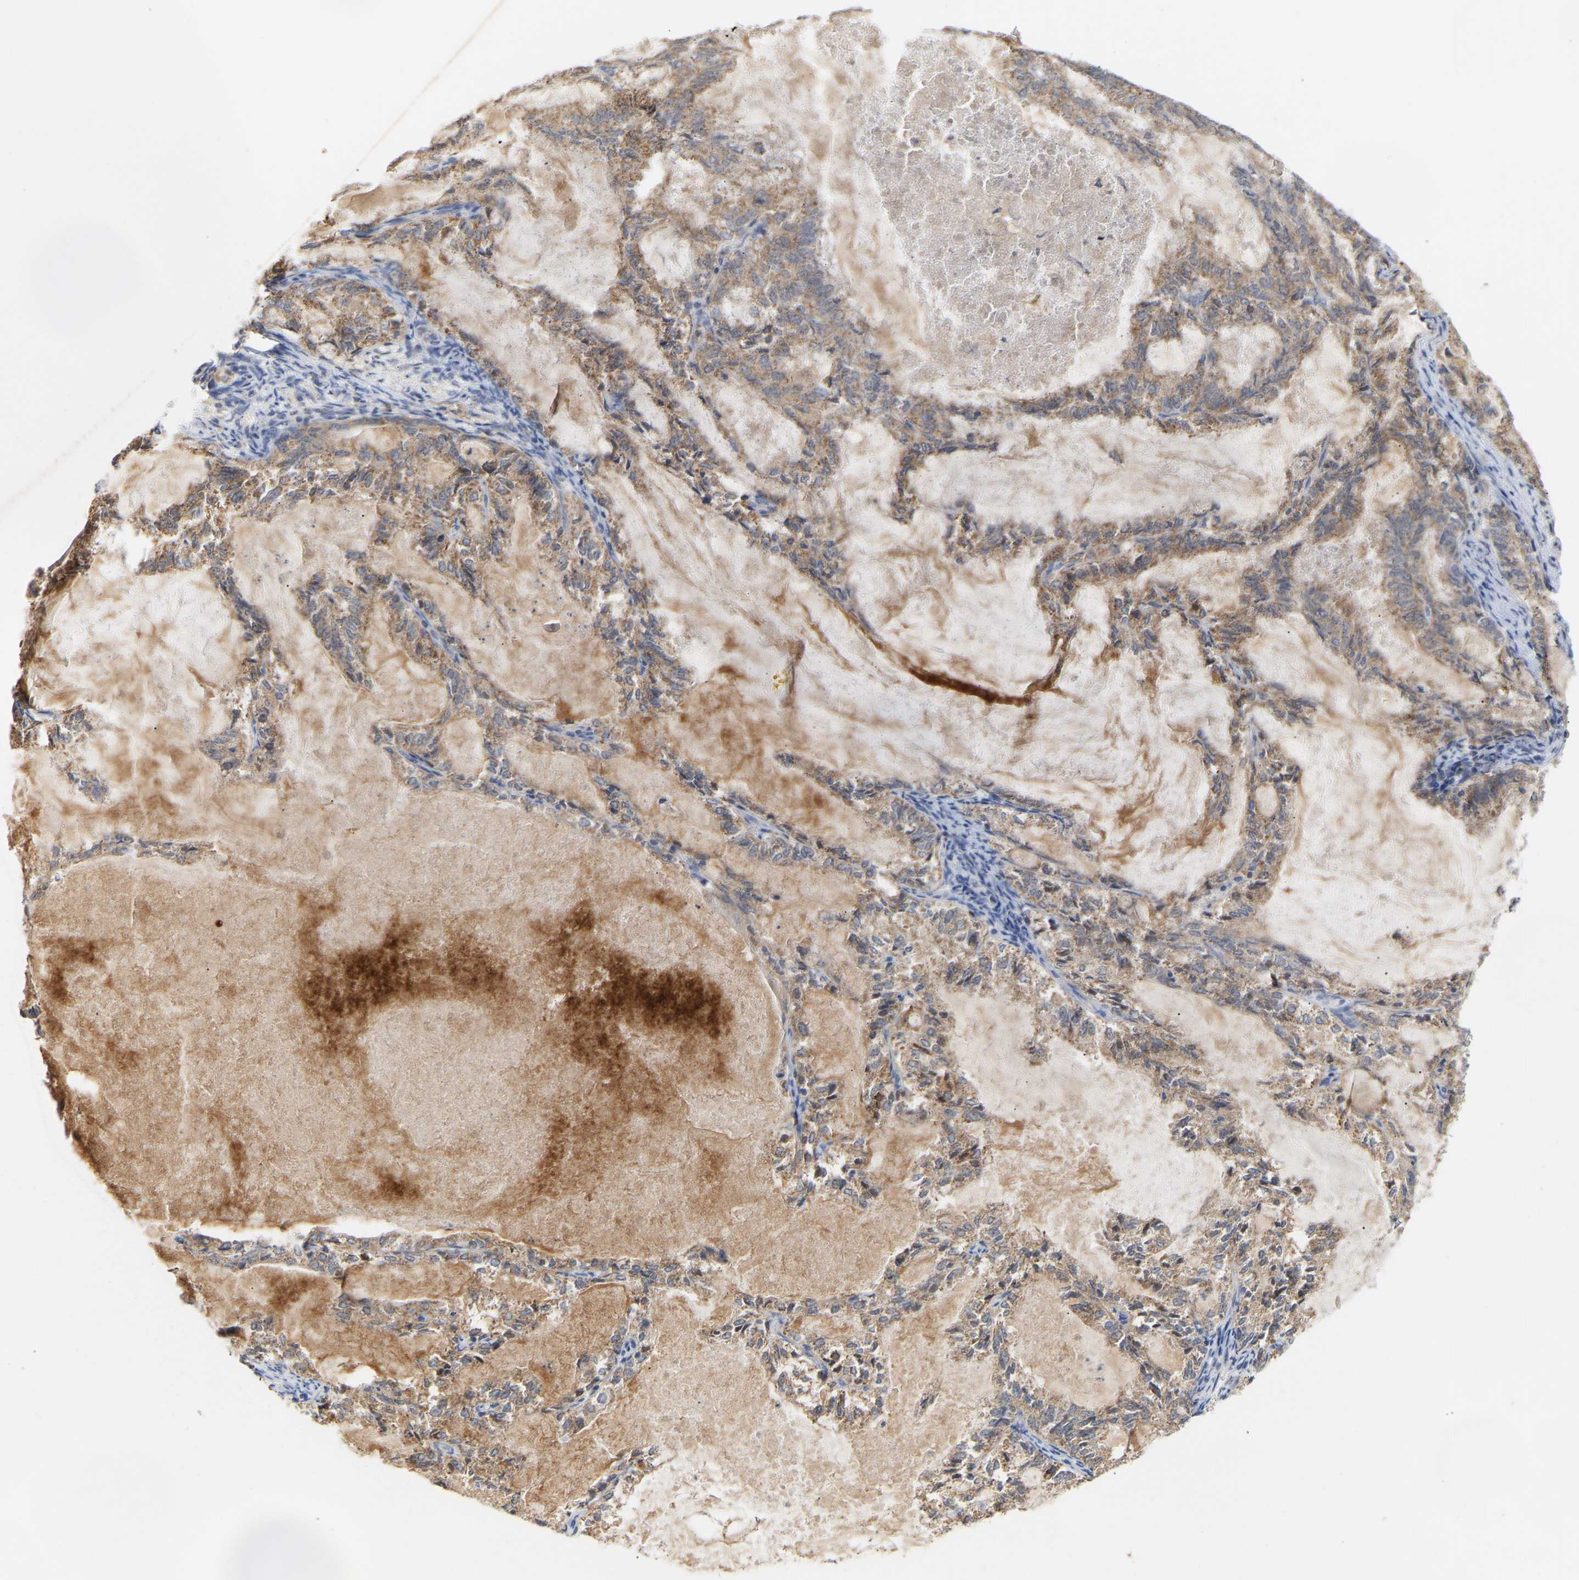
{"staining": {"intensity": "weak", "quantity": ">75%", "location": "cytoplasmic/membranous"}, "tissue": "endometrial cancer", "cell_type": "Tumor cells", "image_type": "cancer", "snomed": [{"axis": "morphology", "description": "Adenocarcinoma, NOS"}, {"axis": "topography", "description": "Endometrium"}], "caption": "Endometrial cancer stained with DAB (3,3'-diaminobenzidine) immunohistochemistry shows low levels of weak cytoplasmic/membranous positivity in about >75% of tumor cells.", "gene": "TPMT", "patient": {"sex": "female", "age": 86}}